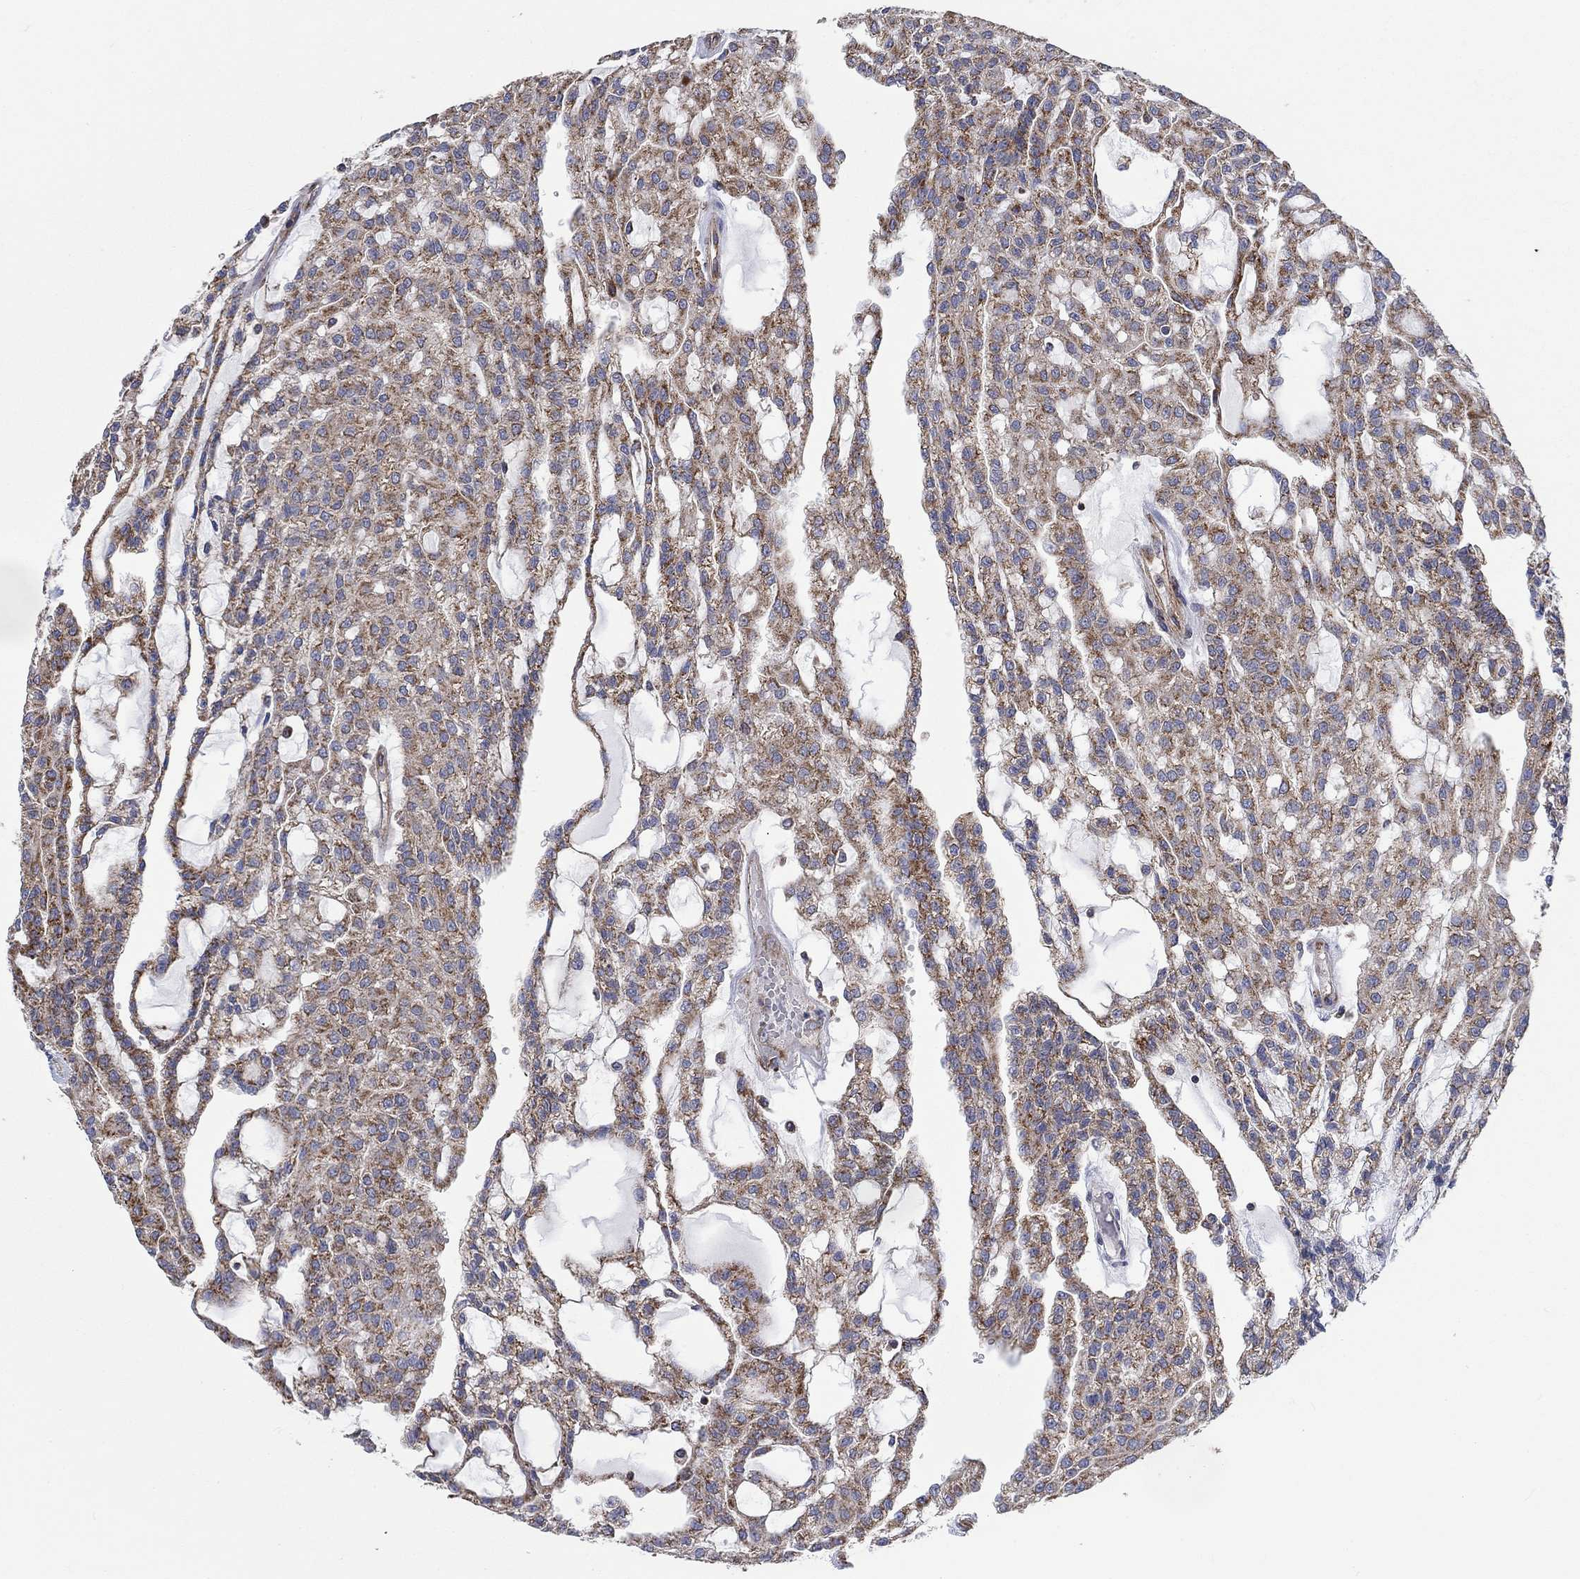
{"staining": {"intensity": "strong", "quantity": "25%-75%", "location": "cytoplasmic/membranous"}, "tissue": "renal cancer", "cell_type": "Tumor cells", "image_type": "cancer", "snomed": [{"axis": "morphology", "description": "Adenocarcinoma, NOS"}, {"axis": "topography", "description": "Kidney"}], "caption": "Protein analysis of renal adenocarcinoma tissue exhibits strong cytoplasmic/membranous staining in about 25%-75% of tumor cells.", "gene": "RPLP0", "patient": {"sex": "male", "age": 63}}